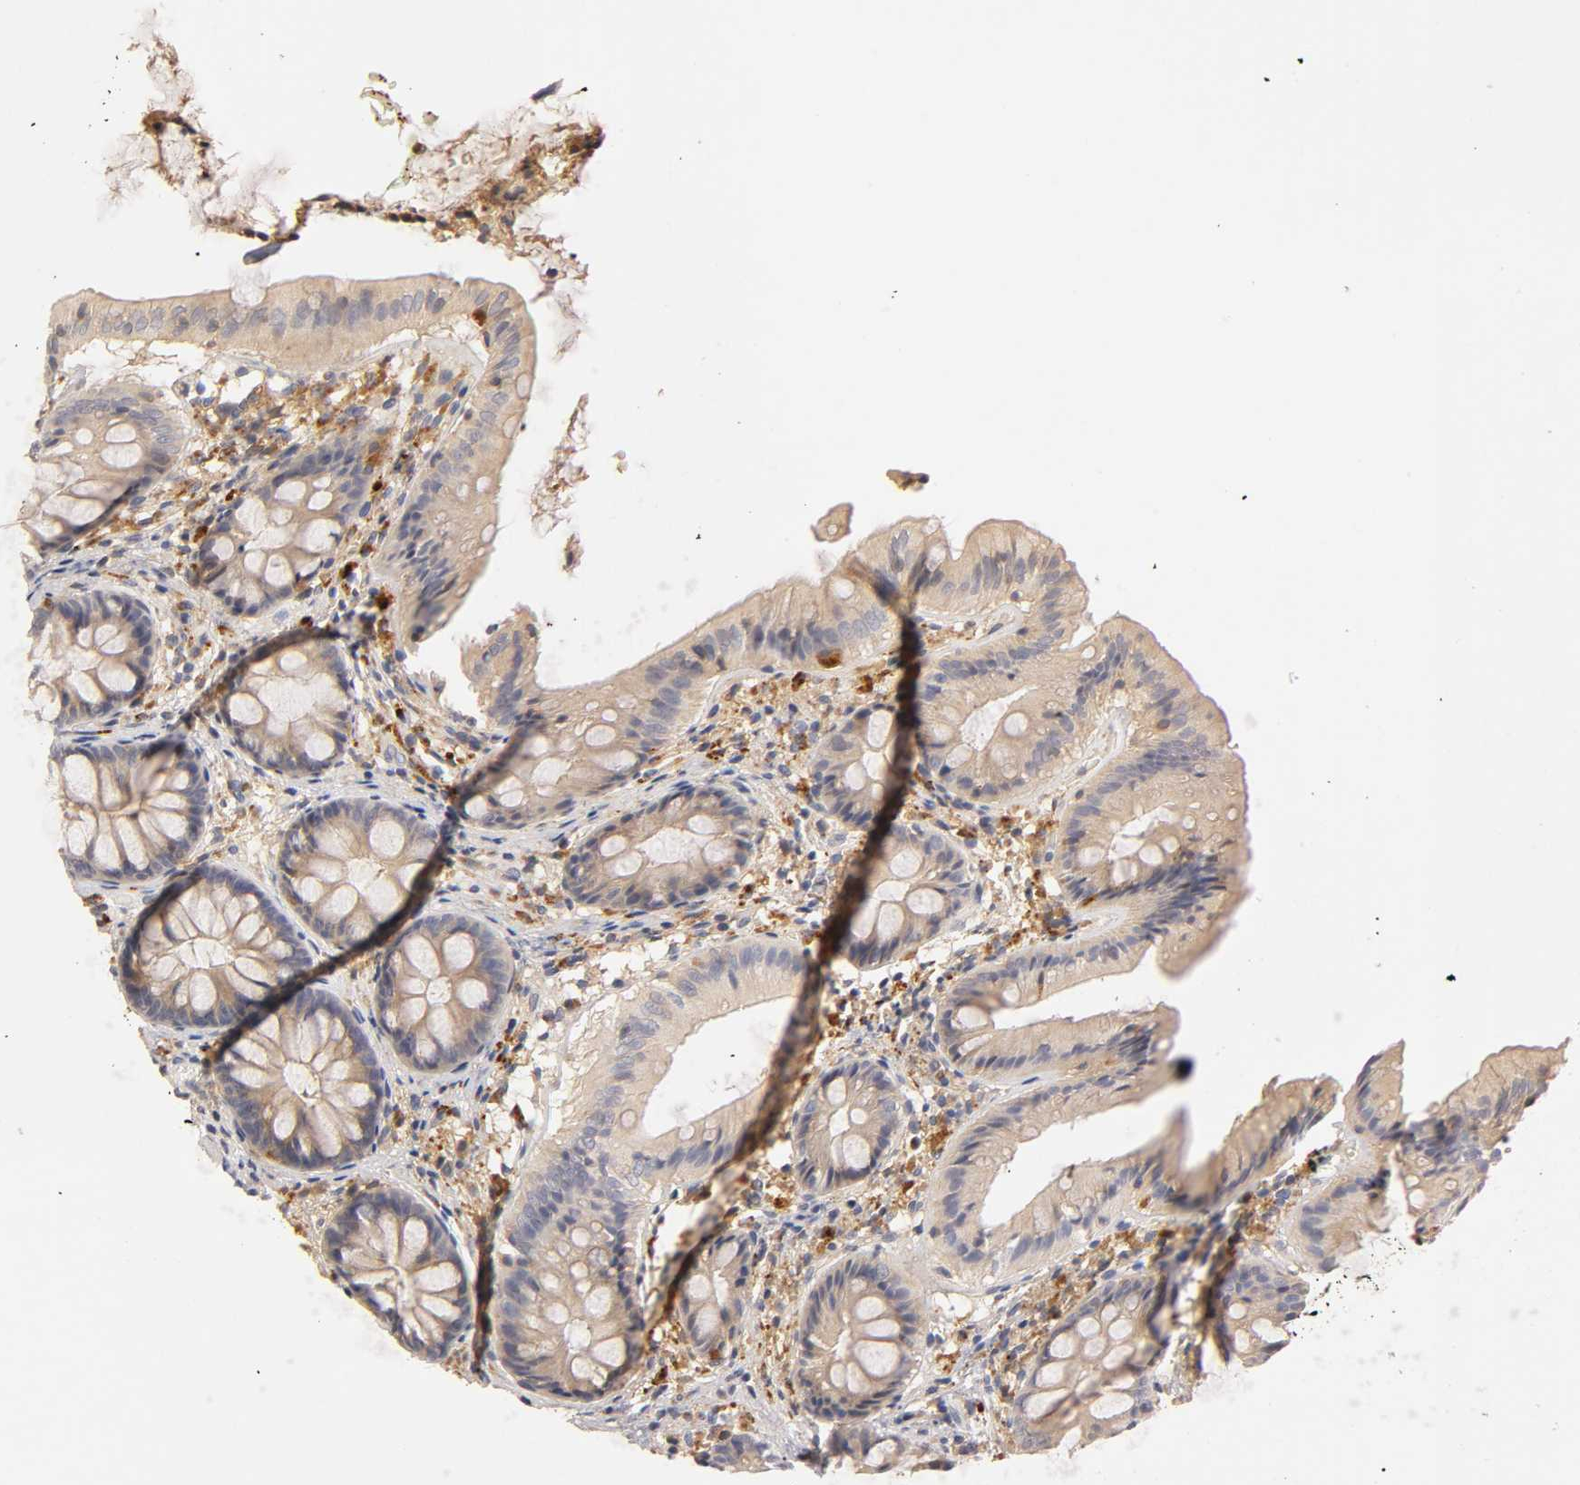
{"staining": {"intensity": "weak", "quantity": ">75%", "location": "cytoplasmic/membranous"}, "tissue": "colon", "cell_type": "Endothelial cells", "image_type": "normal", "snomed": [{"axis": "morphology", "description": "Normal tissue, NOS"}, {"axis": "topography", "description": "Smooth muscle"}, {"axis": "topography", "description": "Colon"}], "caption": "IHC (DAB) staining of benign human colon demonstrates weak cytoplasmic/membranous protein positivity in approximately >75% of endothelial cells.", "gene": "RHOA", "patient": {"sex": "male", "age": 67}}